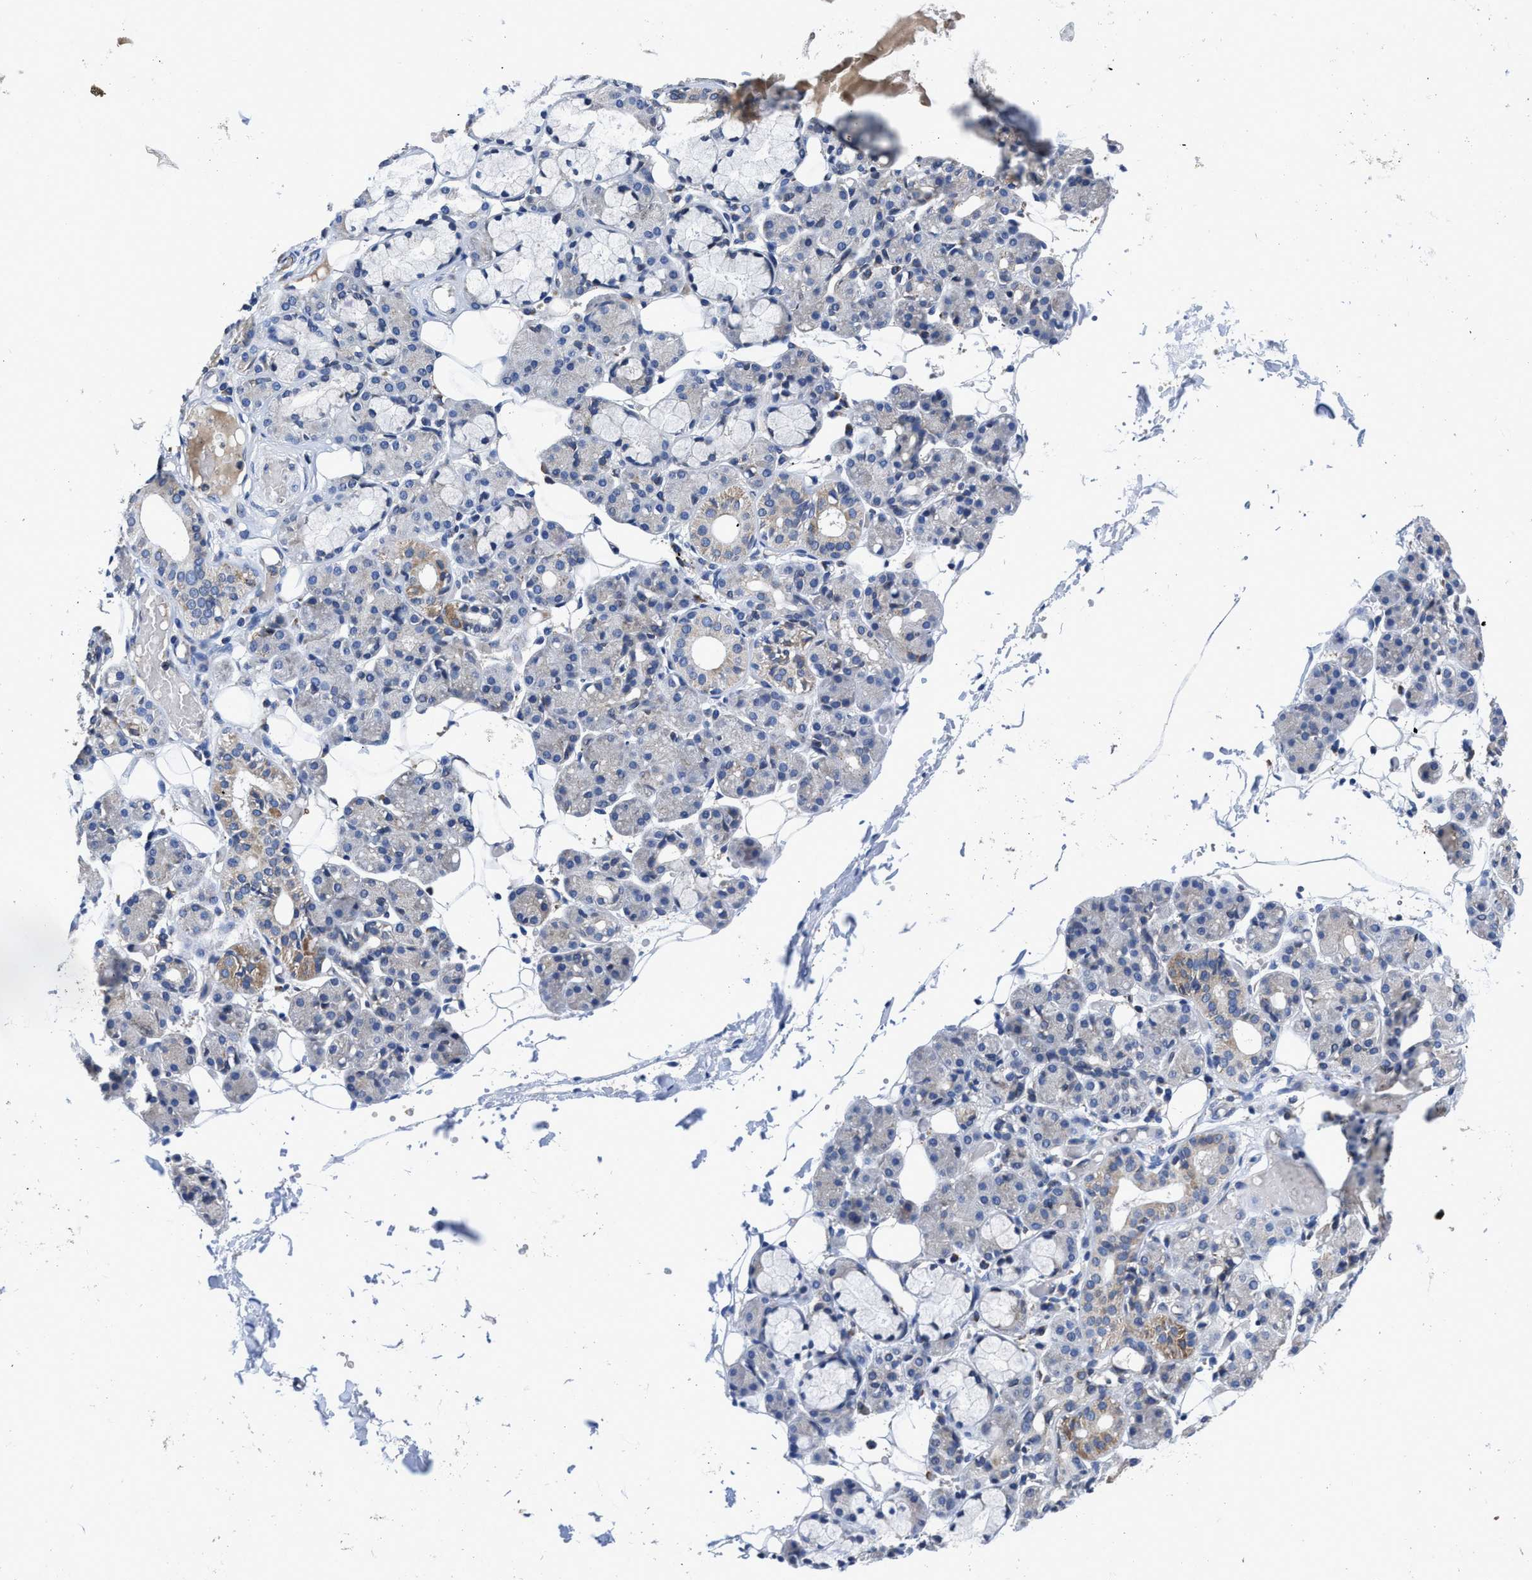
{"staining": {"intensity": "moderate", "quantity": "<25%", "location": "cytoplasmic/membranous"}, "tissue": "salivary gland", "cell_type": "Glandular cells", "image_type": "normal", "snomed": [{"axis": "morphology", "description": "Normal tissue, NOS"}, {"axis": "topography", "description": "Salivary gland"}], "caption": "The photomicrograph shows immunohistochemical staining of unremarkable salivary gland. There is moderate cytoplasmic/membranous expression is seen in about <25% of glandular cells. Using DAB (3,3'-diaminobenzidine) (brown) and hematoxylin (blue) stains, captured at high magnification using brightfield microscopy.", "gene": "CACNA1D", "patient": {"sex": "male", "age": 63}}